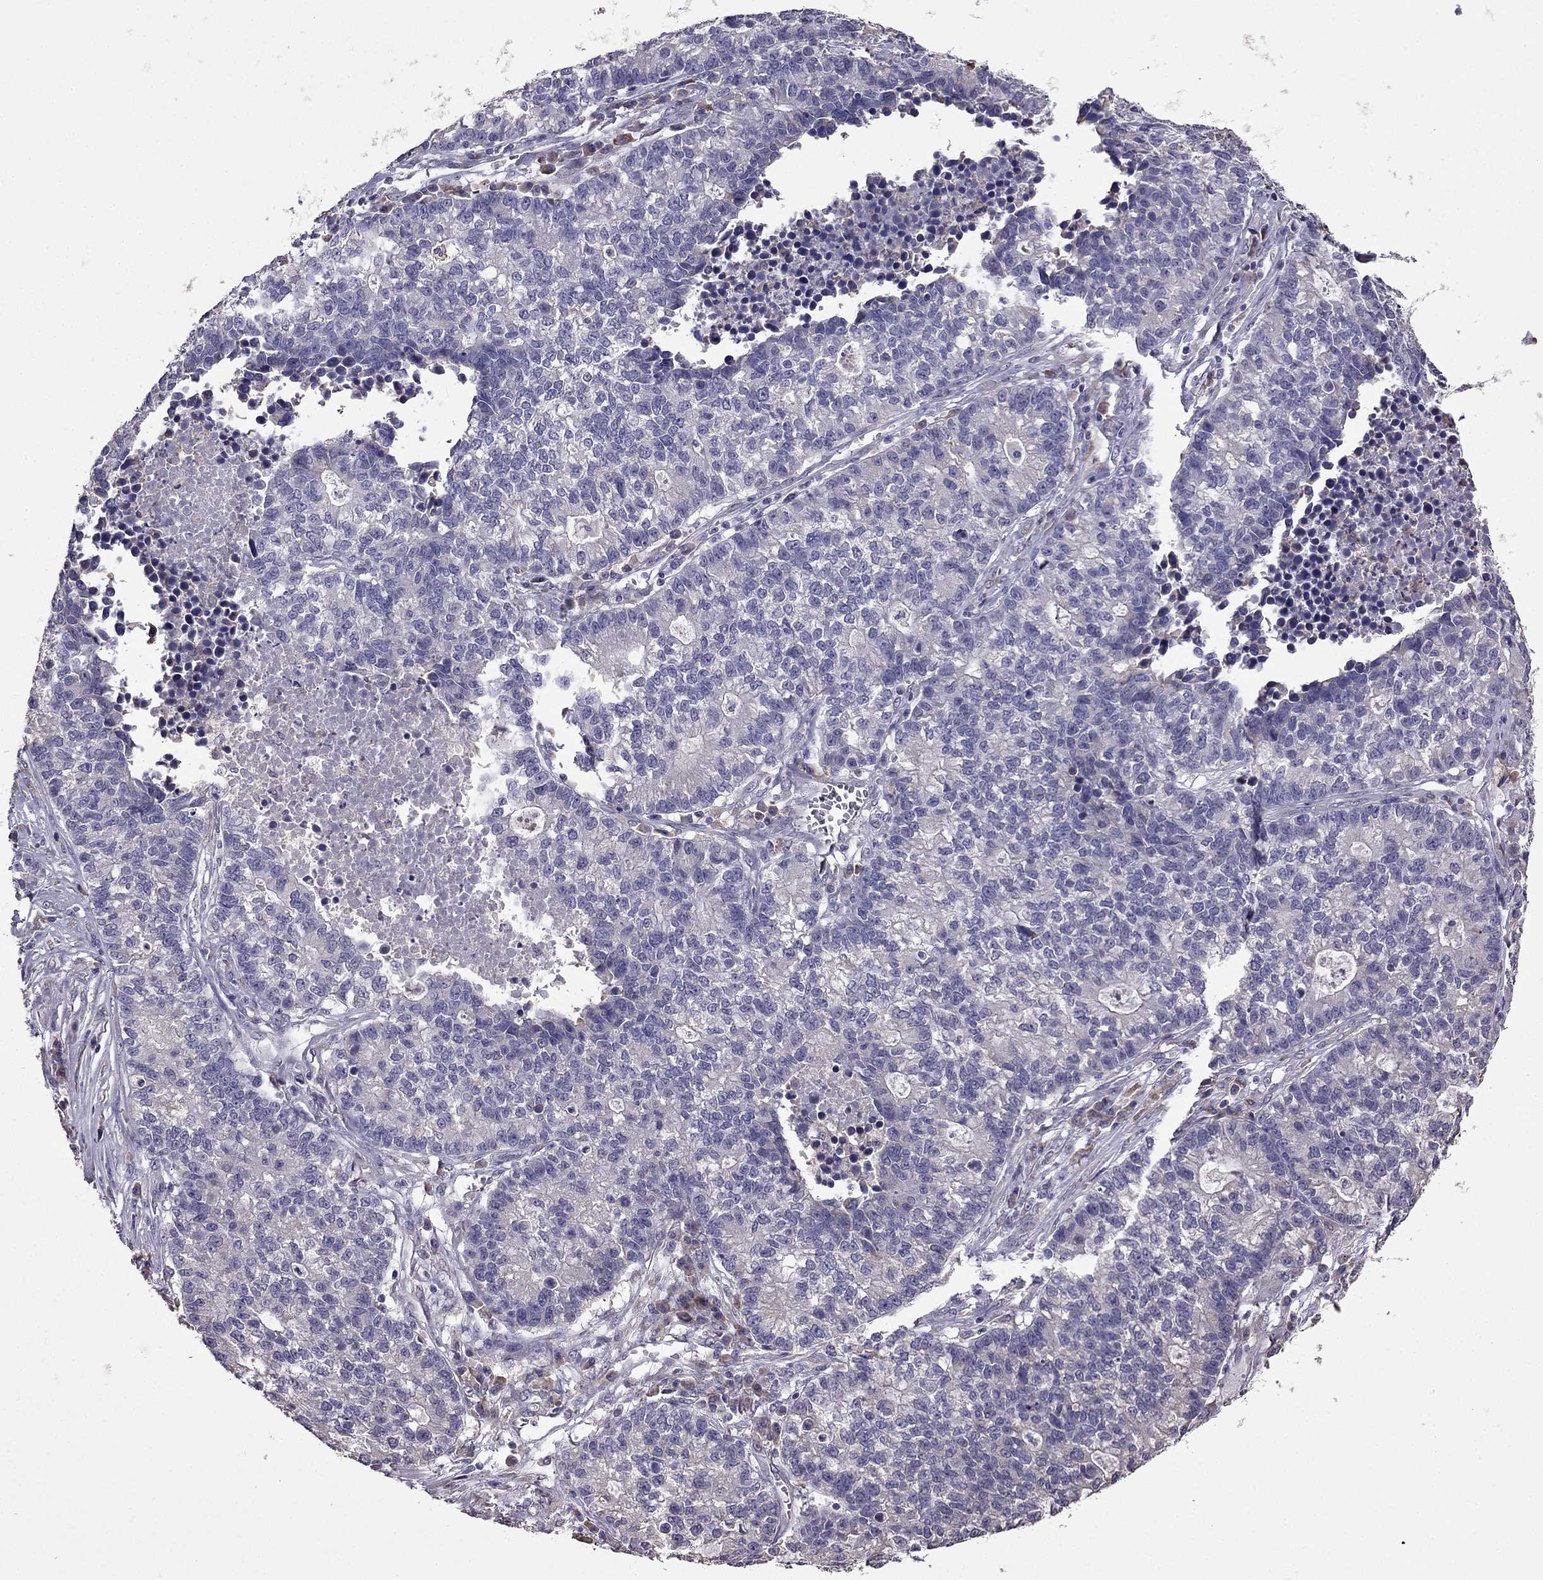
{"staining": {"intensity": "negative", "quantity": "none", "location": "none"}, "tissue": "lung cancer", "cell_type": "Tumor cells", "image_type": "cancer", "snomed": [{"axis": "morphology", "description": "Adenocarcinoma, NOS"}, {"axis": "topography", "description": "Lung"}], "caption": "Adenocarcinoma (lung) was stained to show a protein in brown. There is no significant expression in tumor cells.", "gene": "CDH9", "patient": {"sex": "male", "age": 57}}